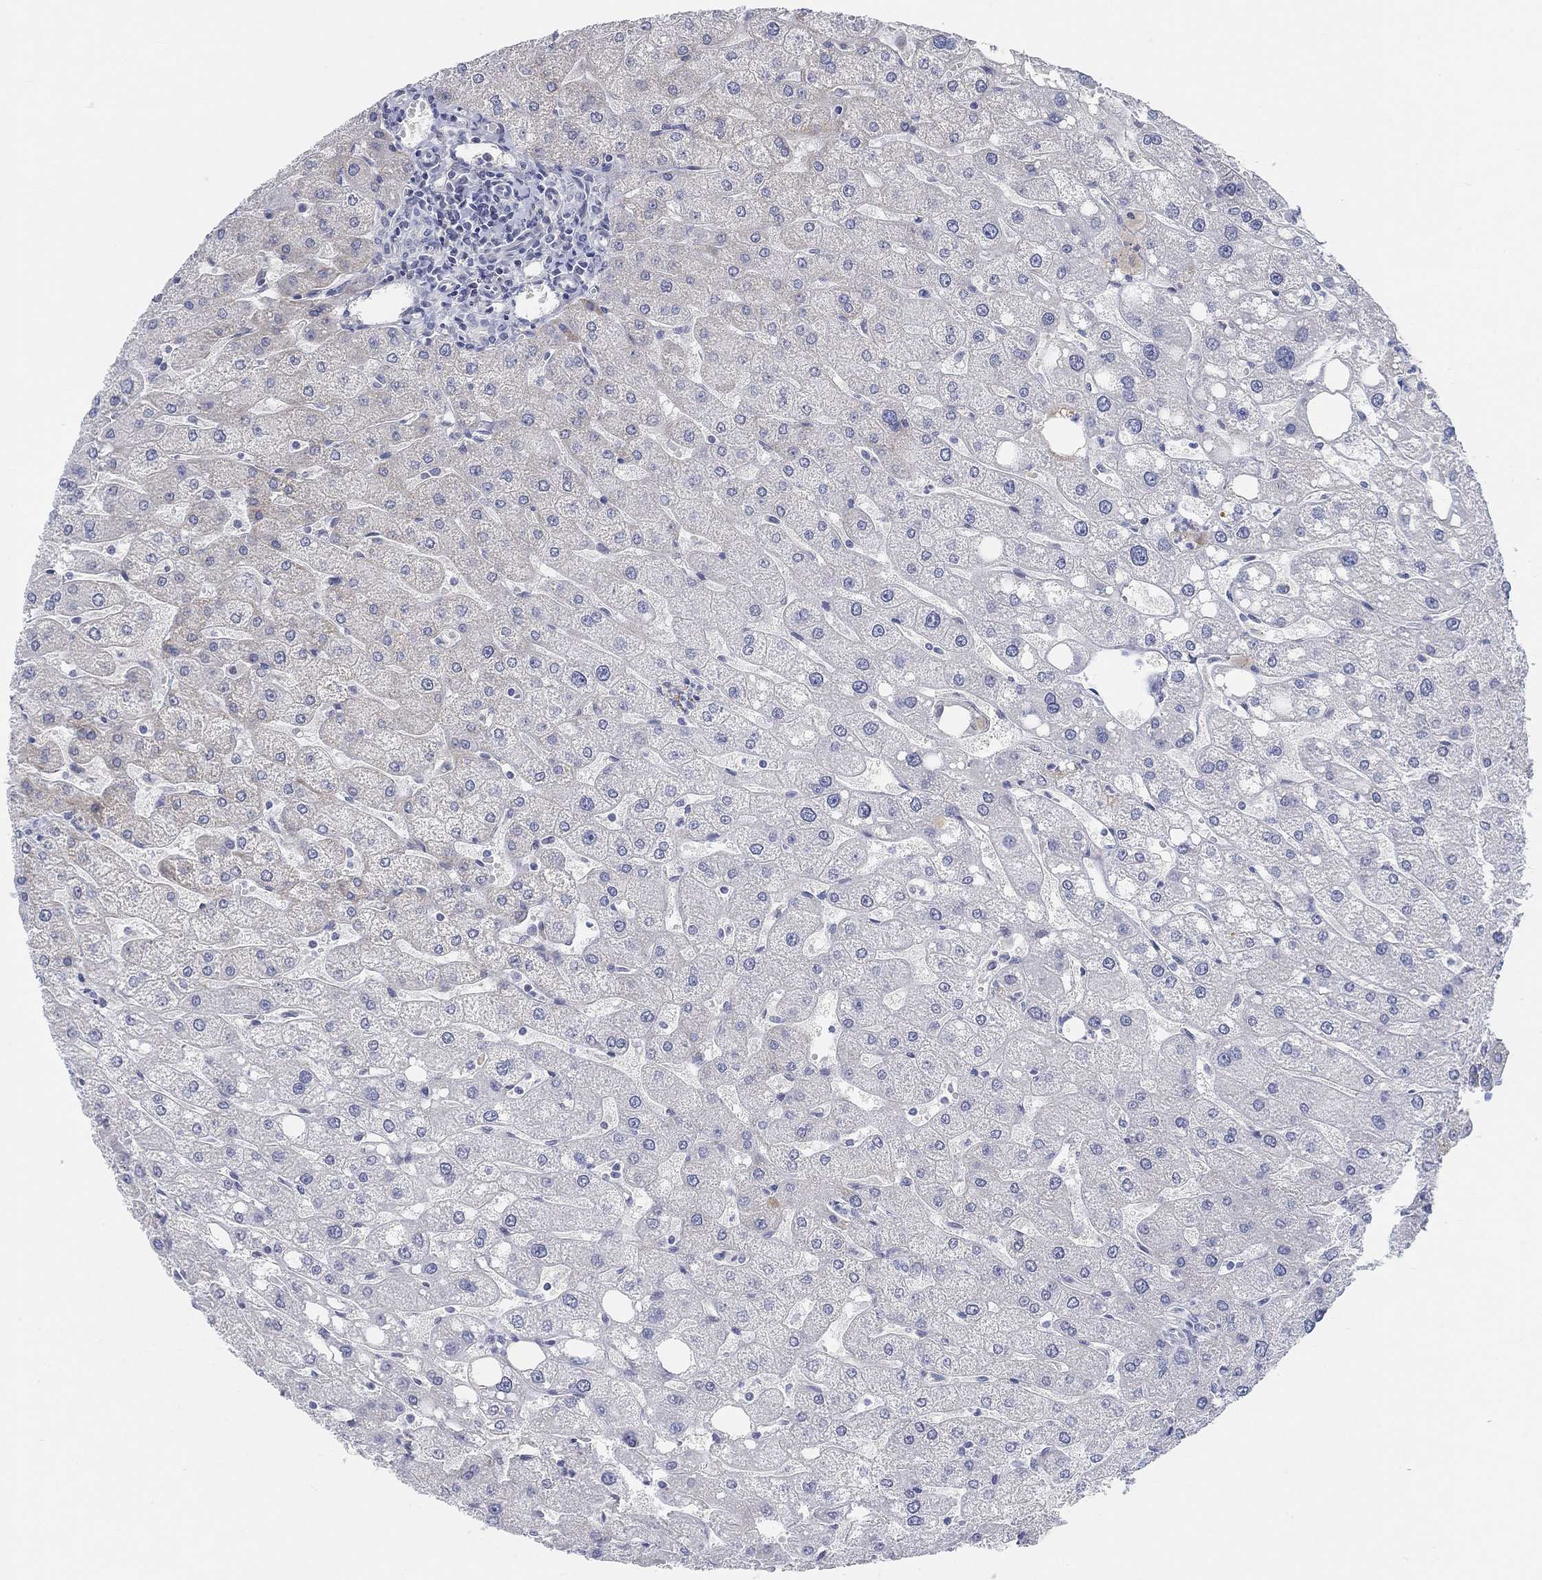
{"staining": {"intensity": "negative", "quantity": "none", "location": "none"}, "tissue": "liver", "cell_type": "Cholangiocytes", "image_type": "normal", "snomed": [{"axis": "morphology", "description": "Normal tissue, NOS"}, {"axis": "topography", "description": "Liver"}], "caption": "An immunohistochemistry (IHC) photomicrograph of unremarkable liver is shown. There is no staining in cholangiocytes of liver. Nuclei are stained in blue.", "gene": "SNTG2", "patient": {"sex": "male", "age": 67}}